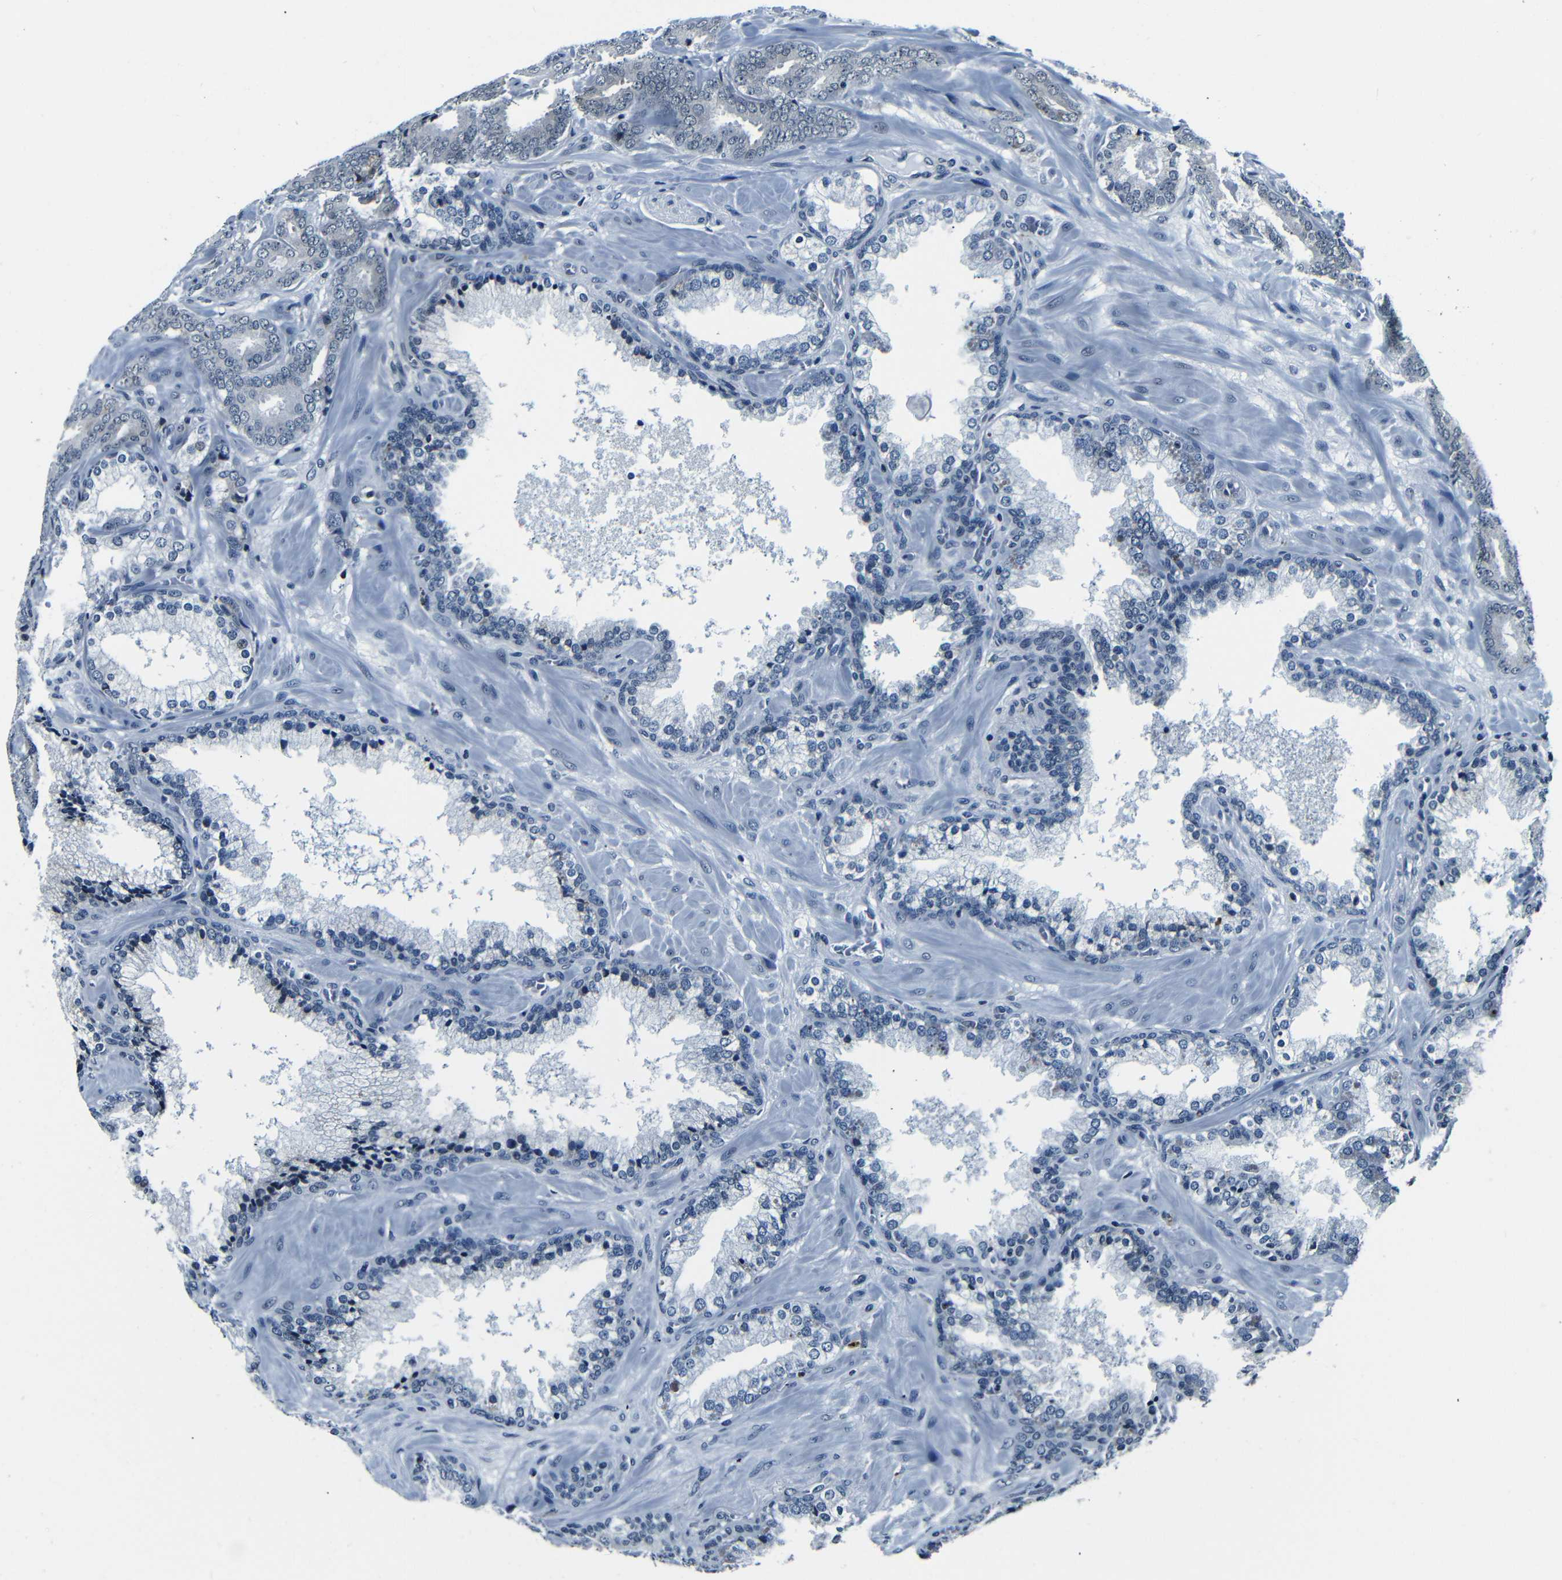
{"staining": {"intensity": "weak", "quantity": "<25%", "location": "nuclear"}, "tissue": "prostate cancer", "cell_type": "Tumor cells", "image_type": "cancer", "snomed": [{"axis": "morphology", "description": "Adenocarcinoma, Low grade"}, {"axis": "topography", "description": "Prostate"}], "caption": "Immunohistochemical staining of prostate cancer (low-grade adenocarcinoma) exhibits no significant expression in tumor cells.", "gene": "NCBP3", "patient": {"sex": "male", "age": 63}}